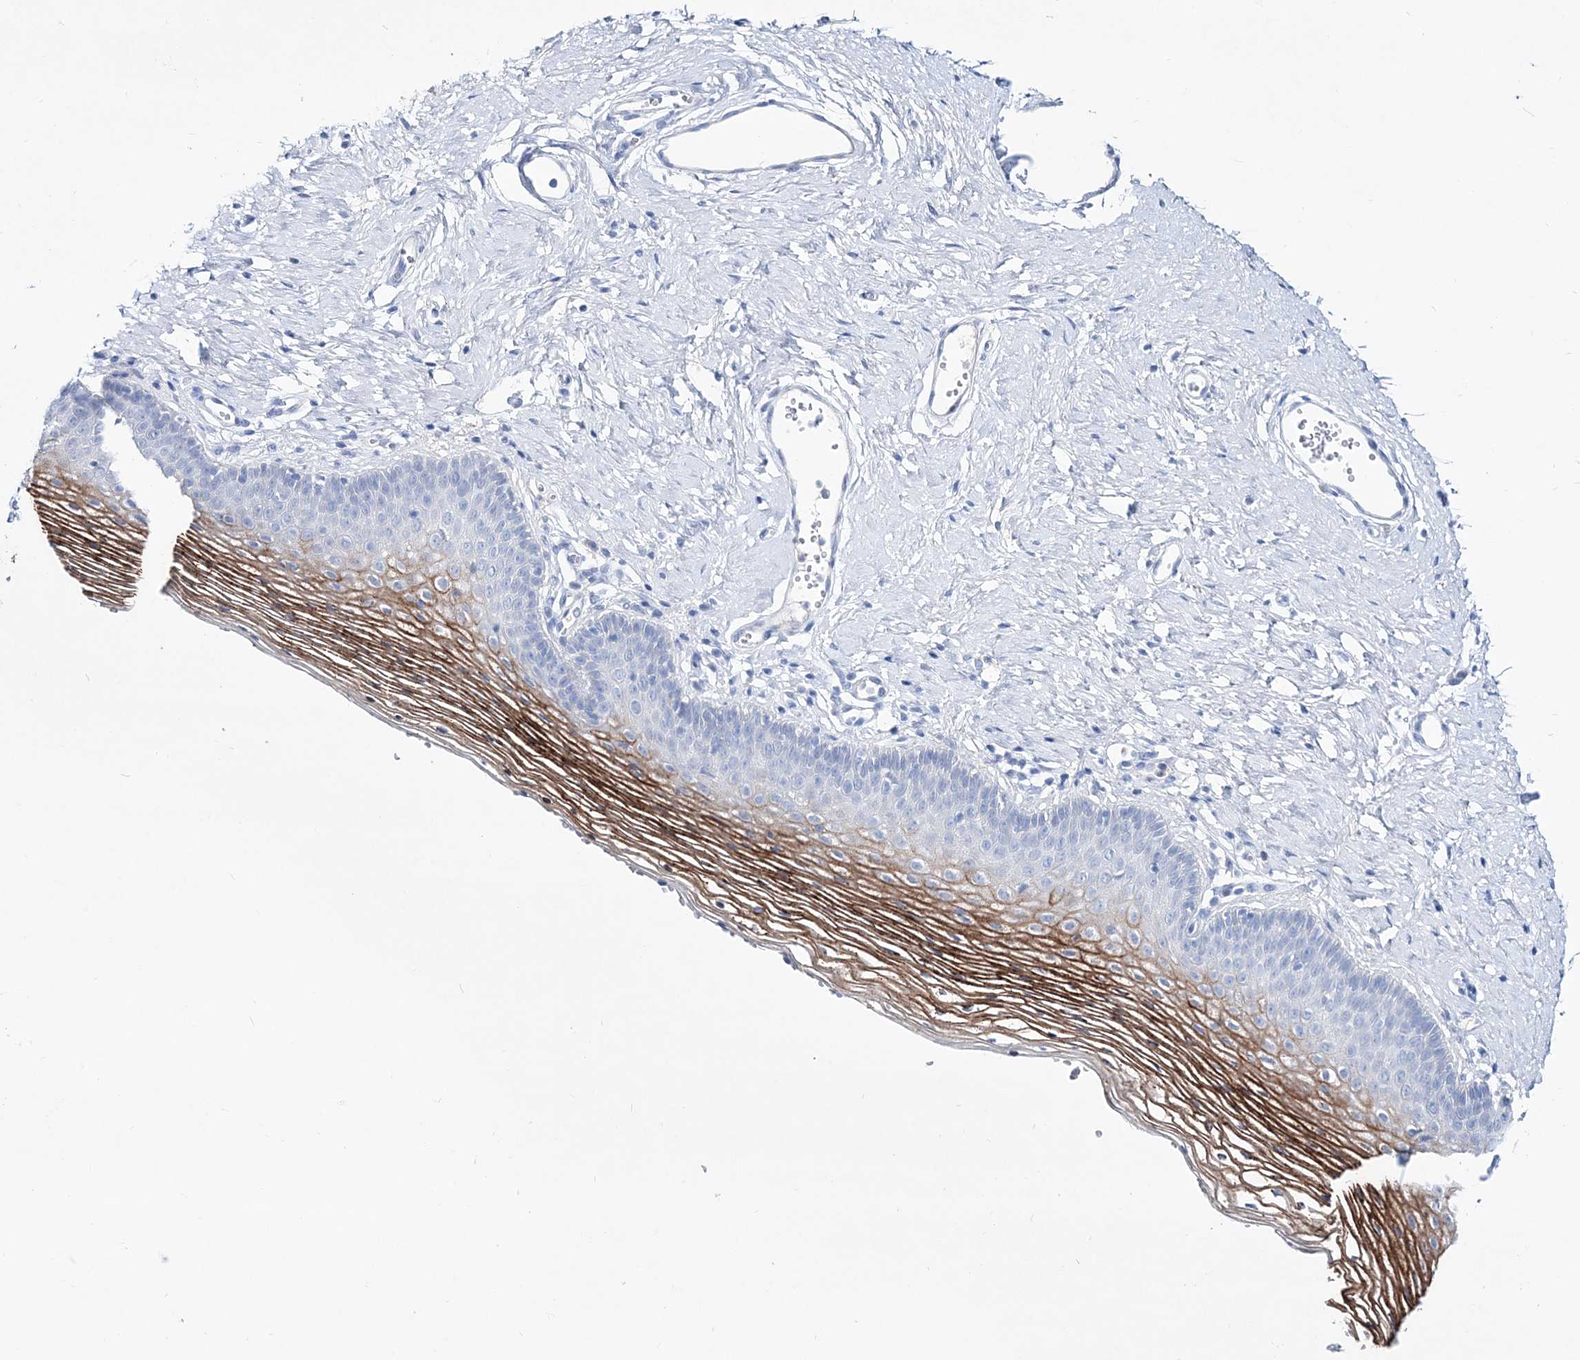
{"staining": {"intensity": "strong", "quantity": "<25%", "location": "cytoplasmic/membranous"}, "tissue": "vagina", "cell_type": "Squamous epithelial cells", "image_type": "normal", "snomed": [{"axis": "morphology", "description": "Normal tissue, NOS"}, {"axis": "topography", "description": "Vagina"}], "caption": "Vagina stained with DAB immunohistochemistry demonstrates medium levels of strong cytoplasmic/membranous expression in about <25% of squamous epithelial cells.", "gene": "SPINK7", "patient": {"sex": "female", "age": 32}}